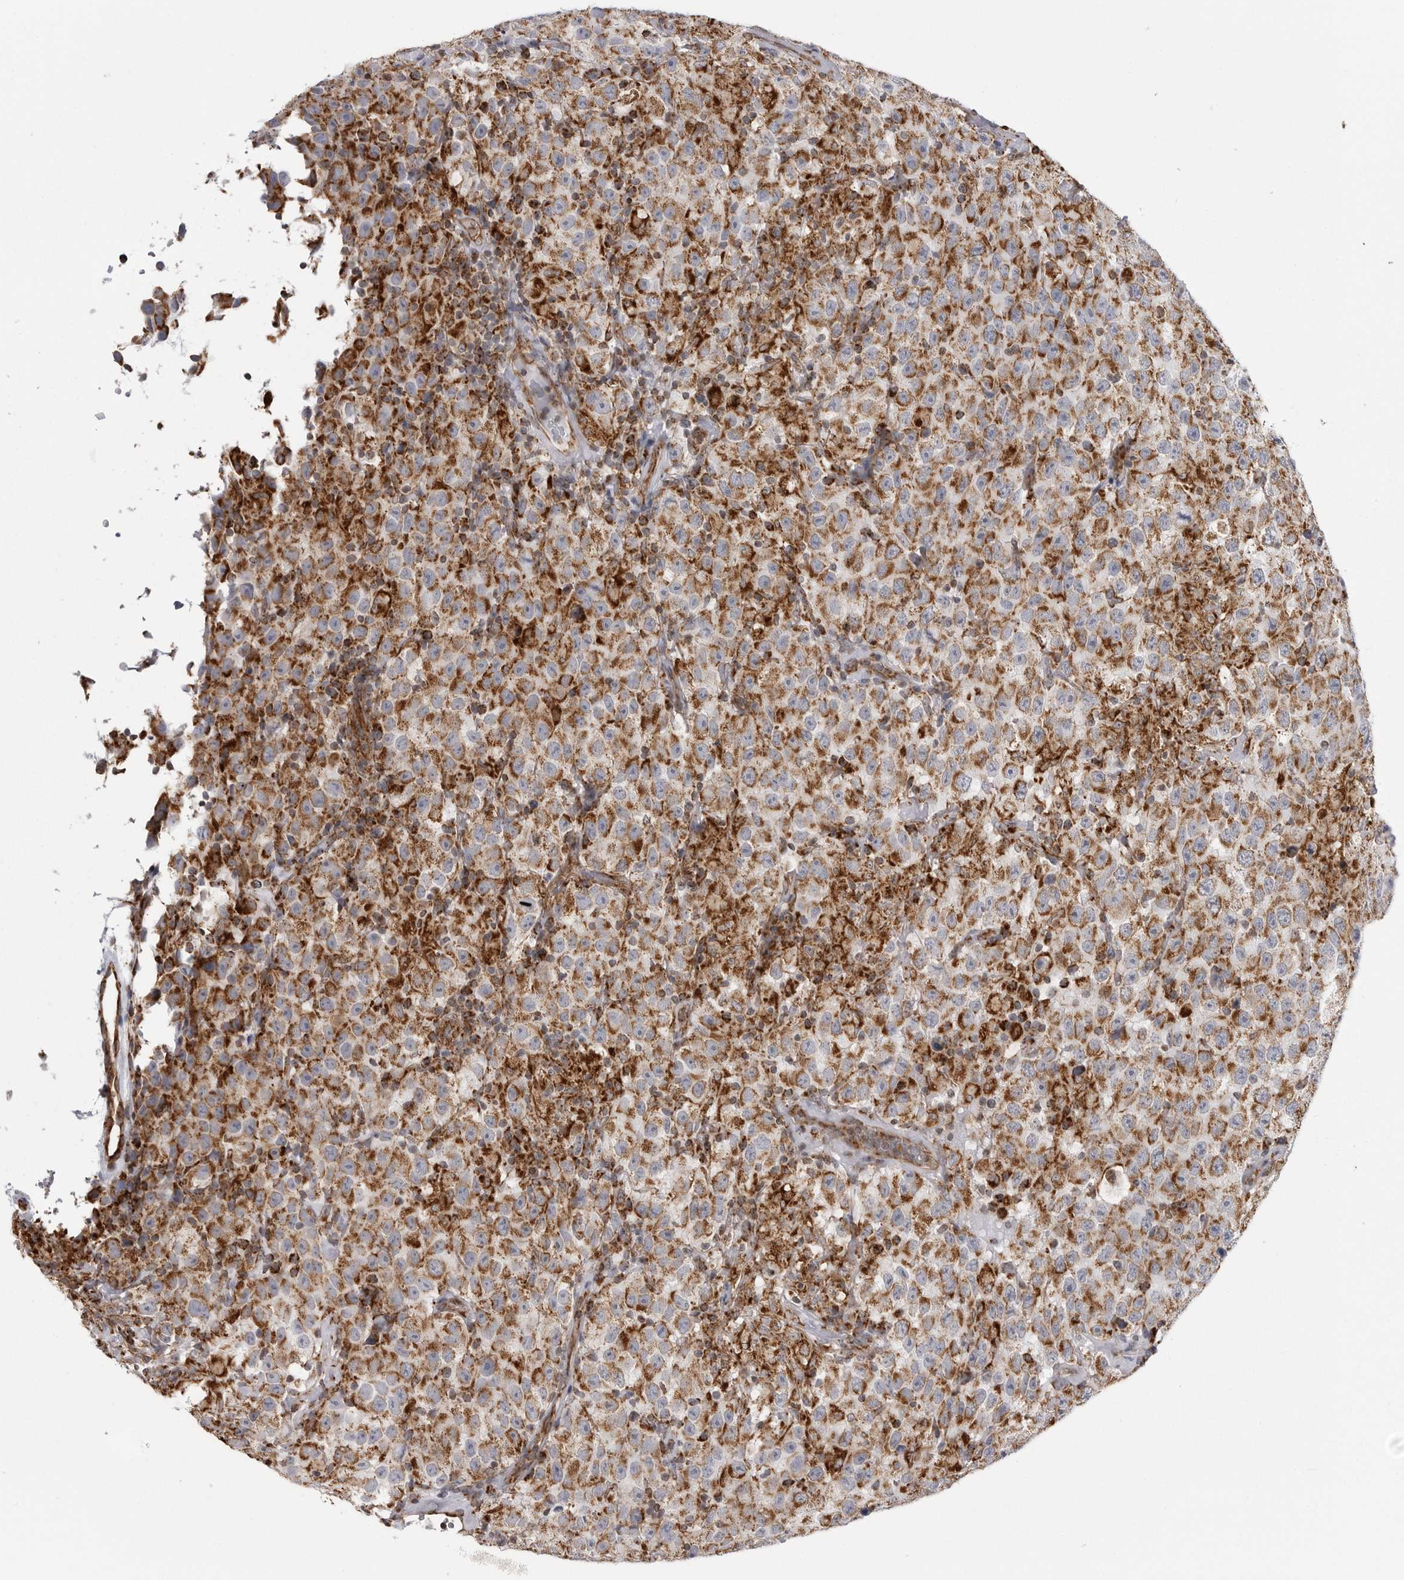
{"staining": {"intensity": "moderate", "quantity": ">75%", "location": "cytoplasmic/membranous"}, "tissue": "testis cancer", "cell_type": "Tumor cells", "image_type": "cancer", "snomed": [{"axis": "morphology", "description": "Seminoma, NOS"}, {"axis": "topography", "description": "Testis"}], "caption": "Moderate cytoplasmic/membranous positivity is seen in about >75% of tumor cells in seminoma (testis).", "gene": "FH", "patient": {"sex": "male", "age": 41}}